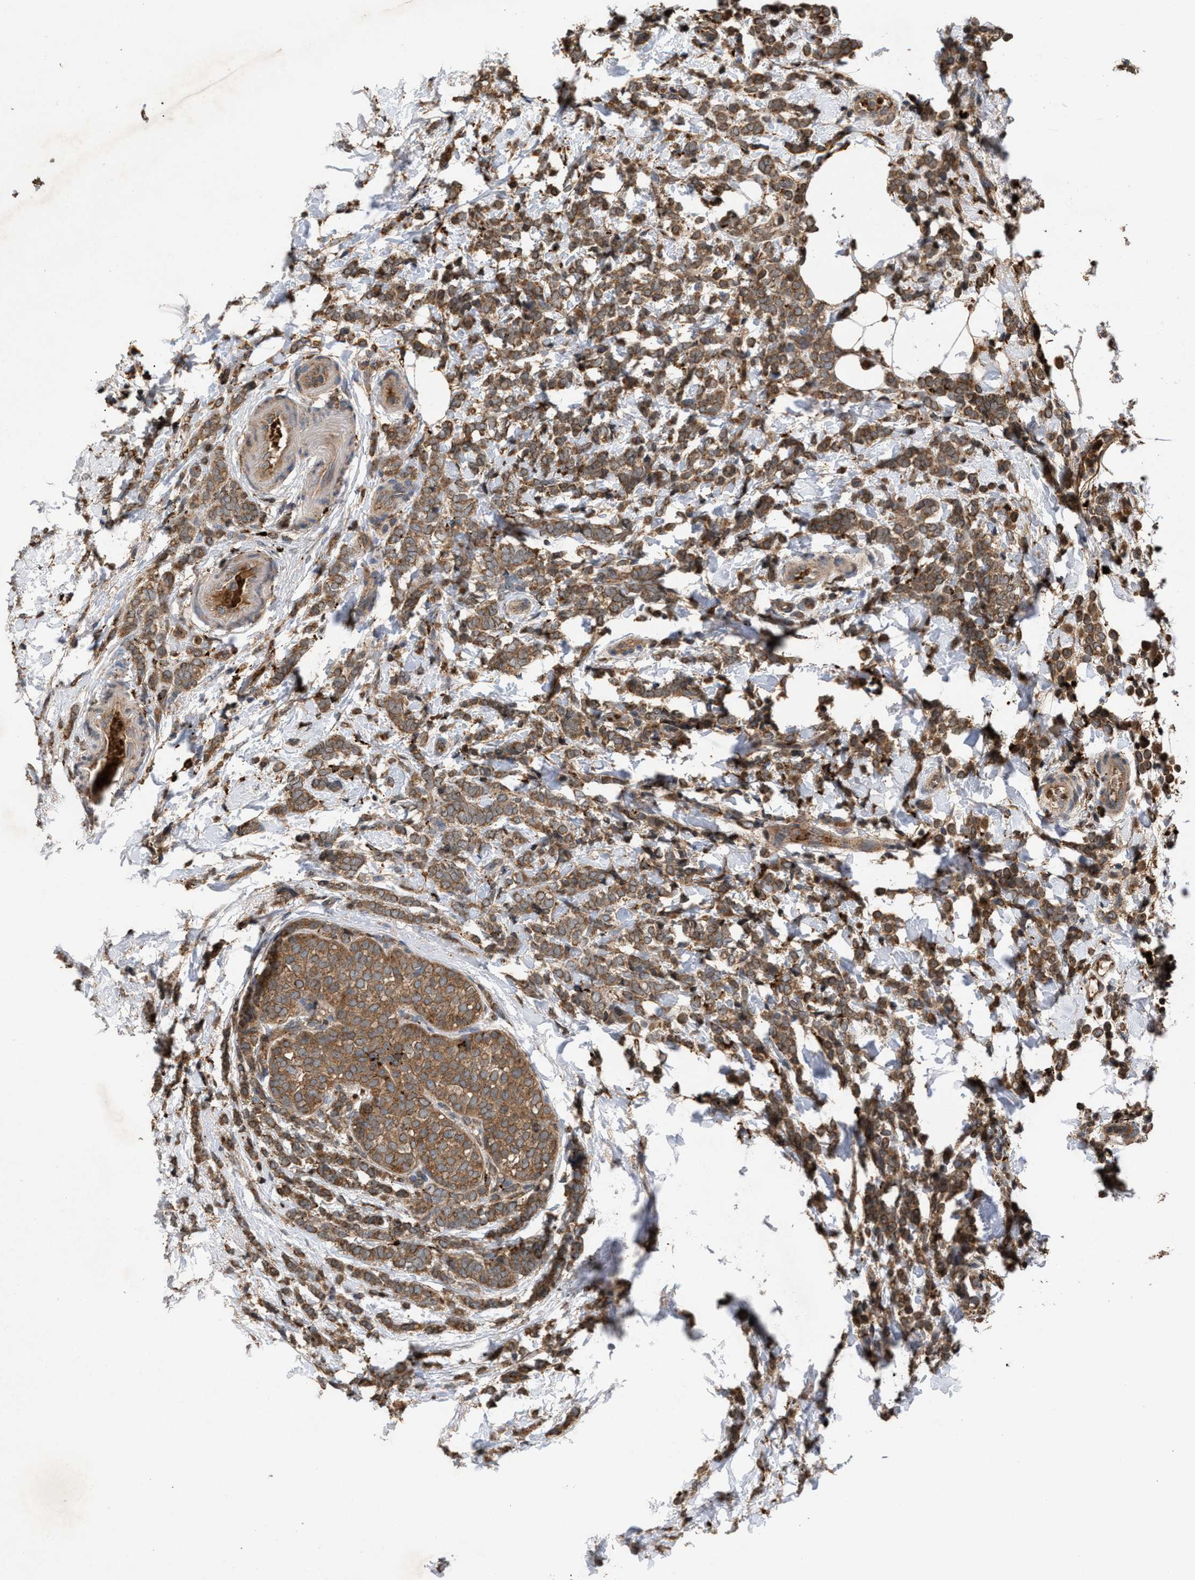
{"staining": {"intensity": "moderate", "quantity": ">75%", "location": "cytoplasmic/membranous"}, "tissue": "breast cancer", "cell_type": "Tumor cells", "image_type": "cancer", "snomed": [{"axis": "morphology", "description": "Lobular carcinoma"}, {"axis": "topography", "description": "Breast"}], "caption": "Breast cancer (lobular carcinoma) stained with DAB immunohistochemistry (IHC) exhibits medium levels of moderate cytoplasmic/membranous expression in about >75% of tumor cells. (Stains: DAB in brown, nuclei in blue, Microscopy: brightfield microscopy at high magnification).", "gene": "ELMO3", "patient": {"sex": "female", "age": 50}}